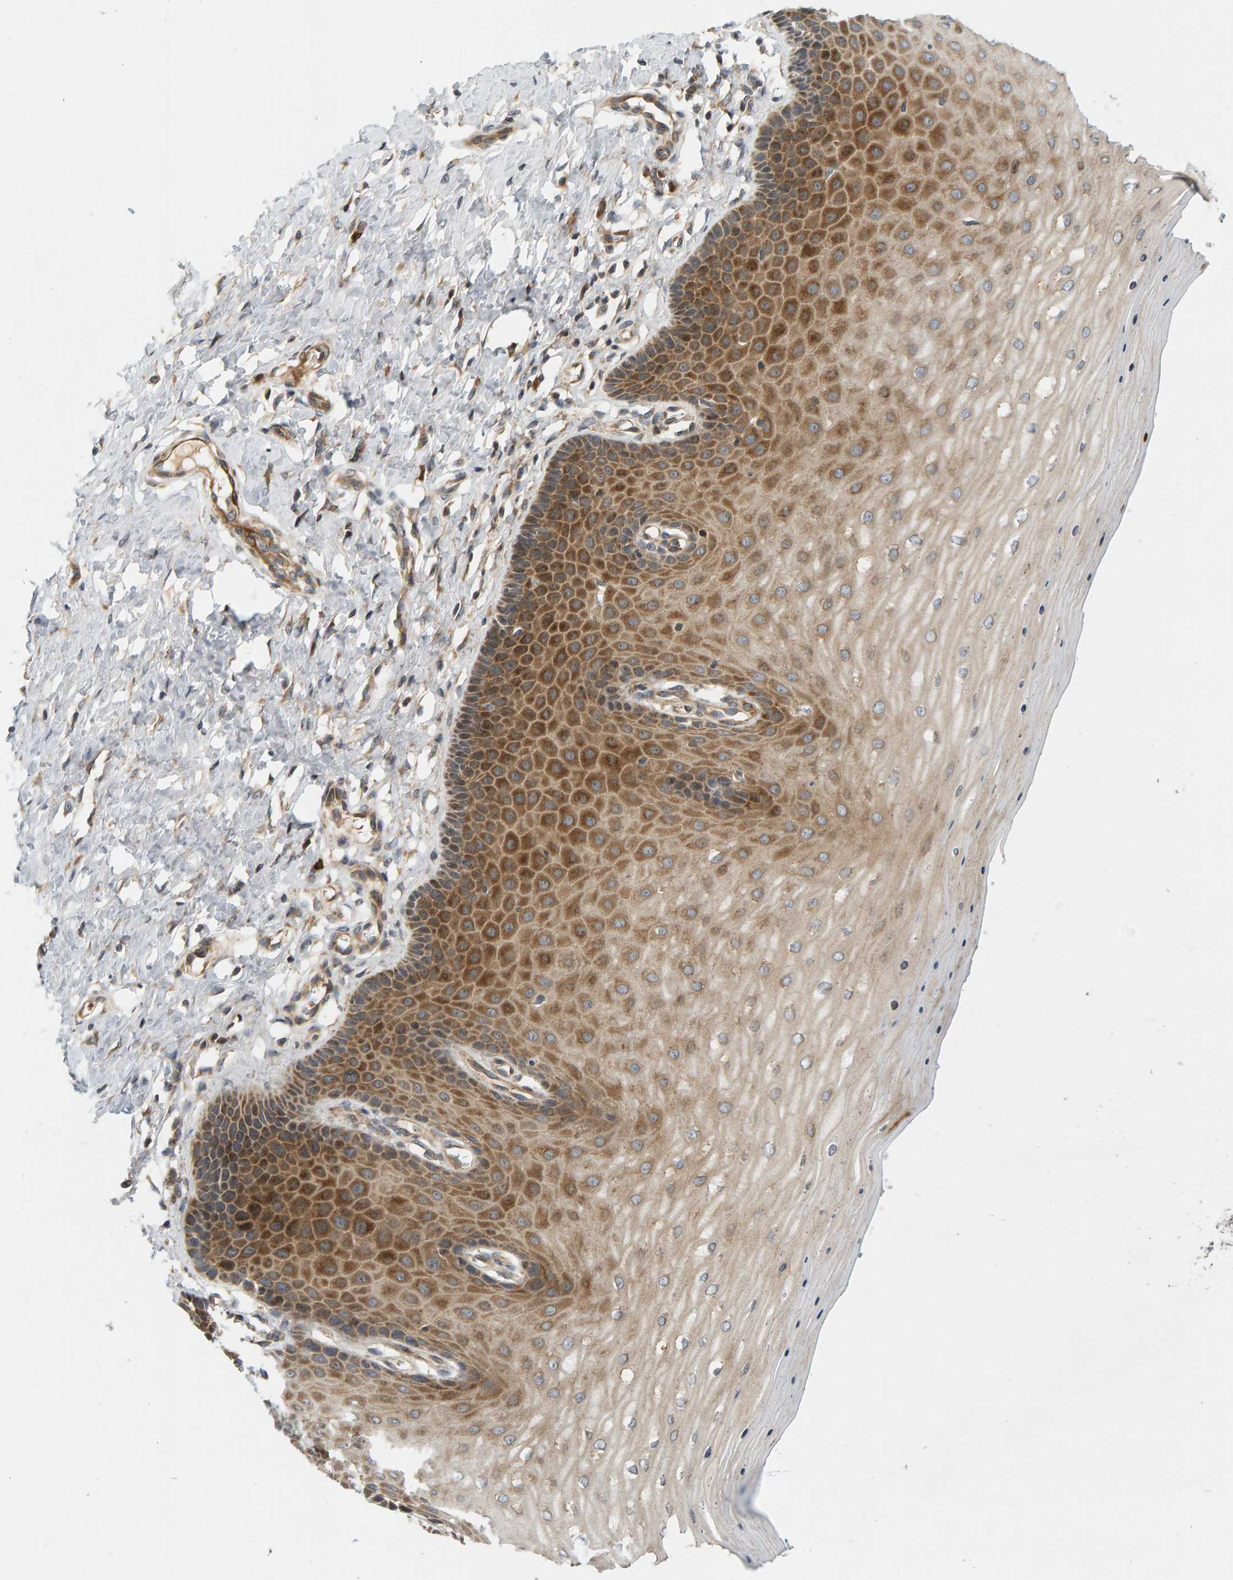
{"staining": {"intensity": "moderate", "quantity": ">75%", "location": "cytoplasmic/membranous"}, "tissue": "cervix", "cell_type": "Glandular cells", "image_type": "normal", "snomed": [{"axis": "morphology", "description": "Normal tissue, NOS"}, {"axis": "topography", "description": "Cervix"}], "caption": "A brown stain shows moderate cytoplasmic/membranous expression of a protein in glandular cells of benign cervix. The staining was performed using DAB (3,3'-diaminobenzidine) to visualize the protein expression in brown, while the nuclei were stained in blue with hematoxylin (Magnification: 20x).", "gene": "BAHCC1", "patient": {"sex": "female", "age": 55}}